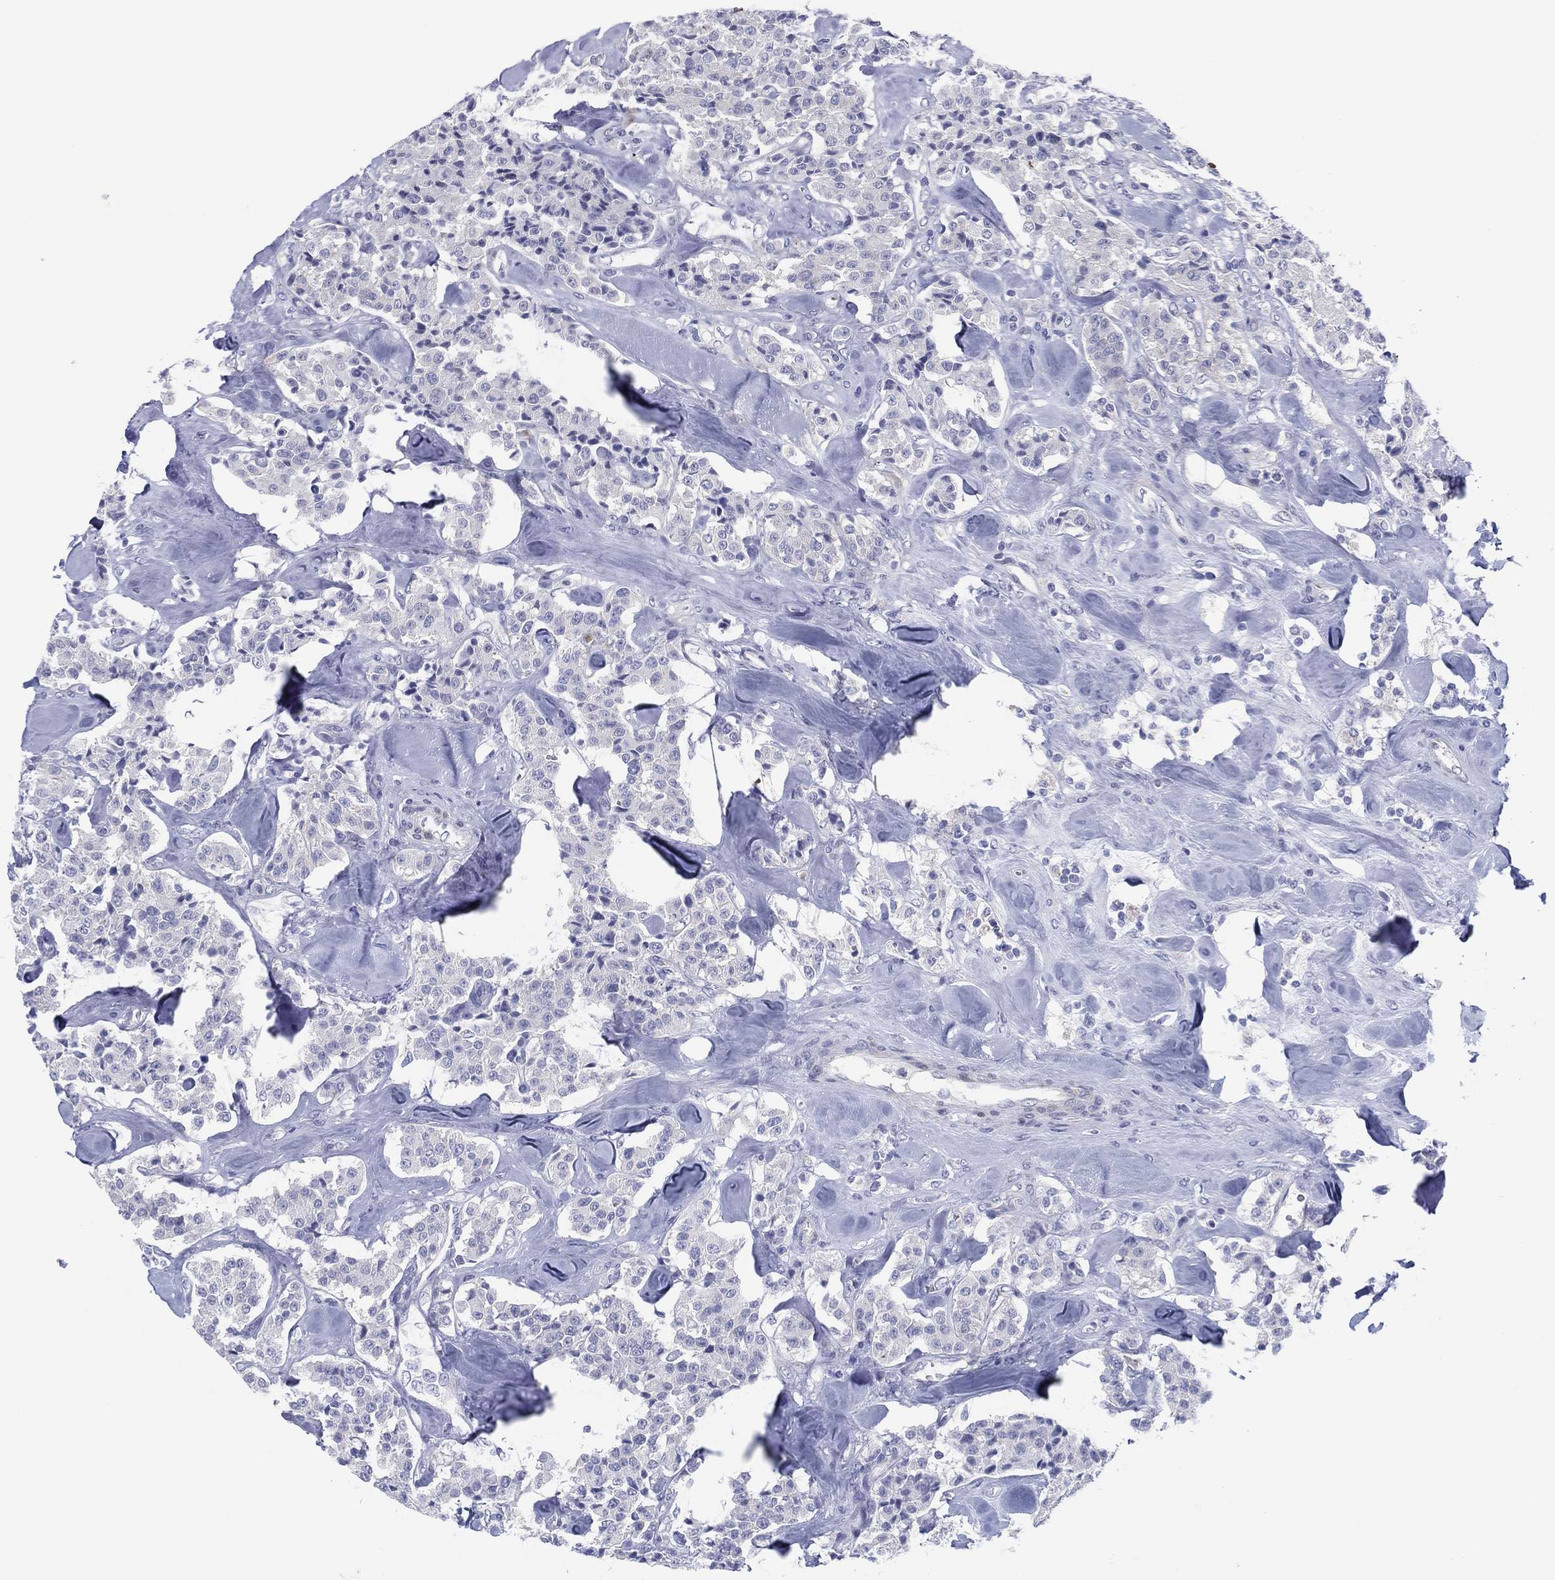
{"staining": {"intensity": "negative", "quantity": "none", "location": "none"}, "tissue": "carcinoid", "cell_type": "Tumor cells", "image_type": "cancer", "snomed": [{"axis": "morphology", "description": "Carcinoid, malignant, NOS"}, {"axis": "topography", "description": "Pancreas"}], "caption": "Tumor cells are negative for protein expression in human carcinoid.", "gene": "HEATR4", "patient": {"sex": "male", "age": 41}}